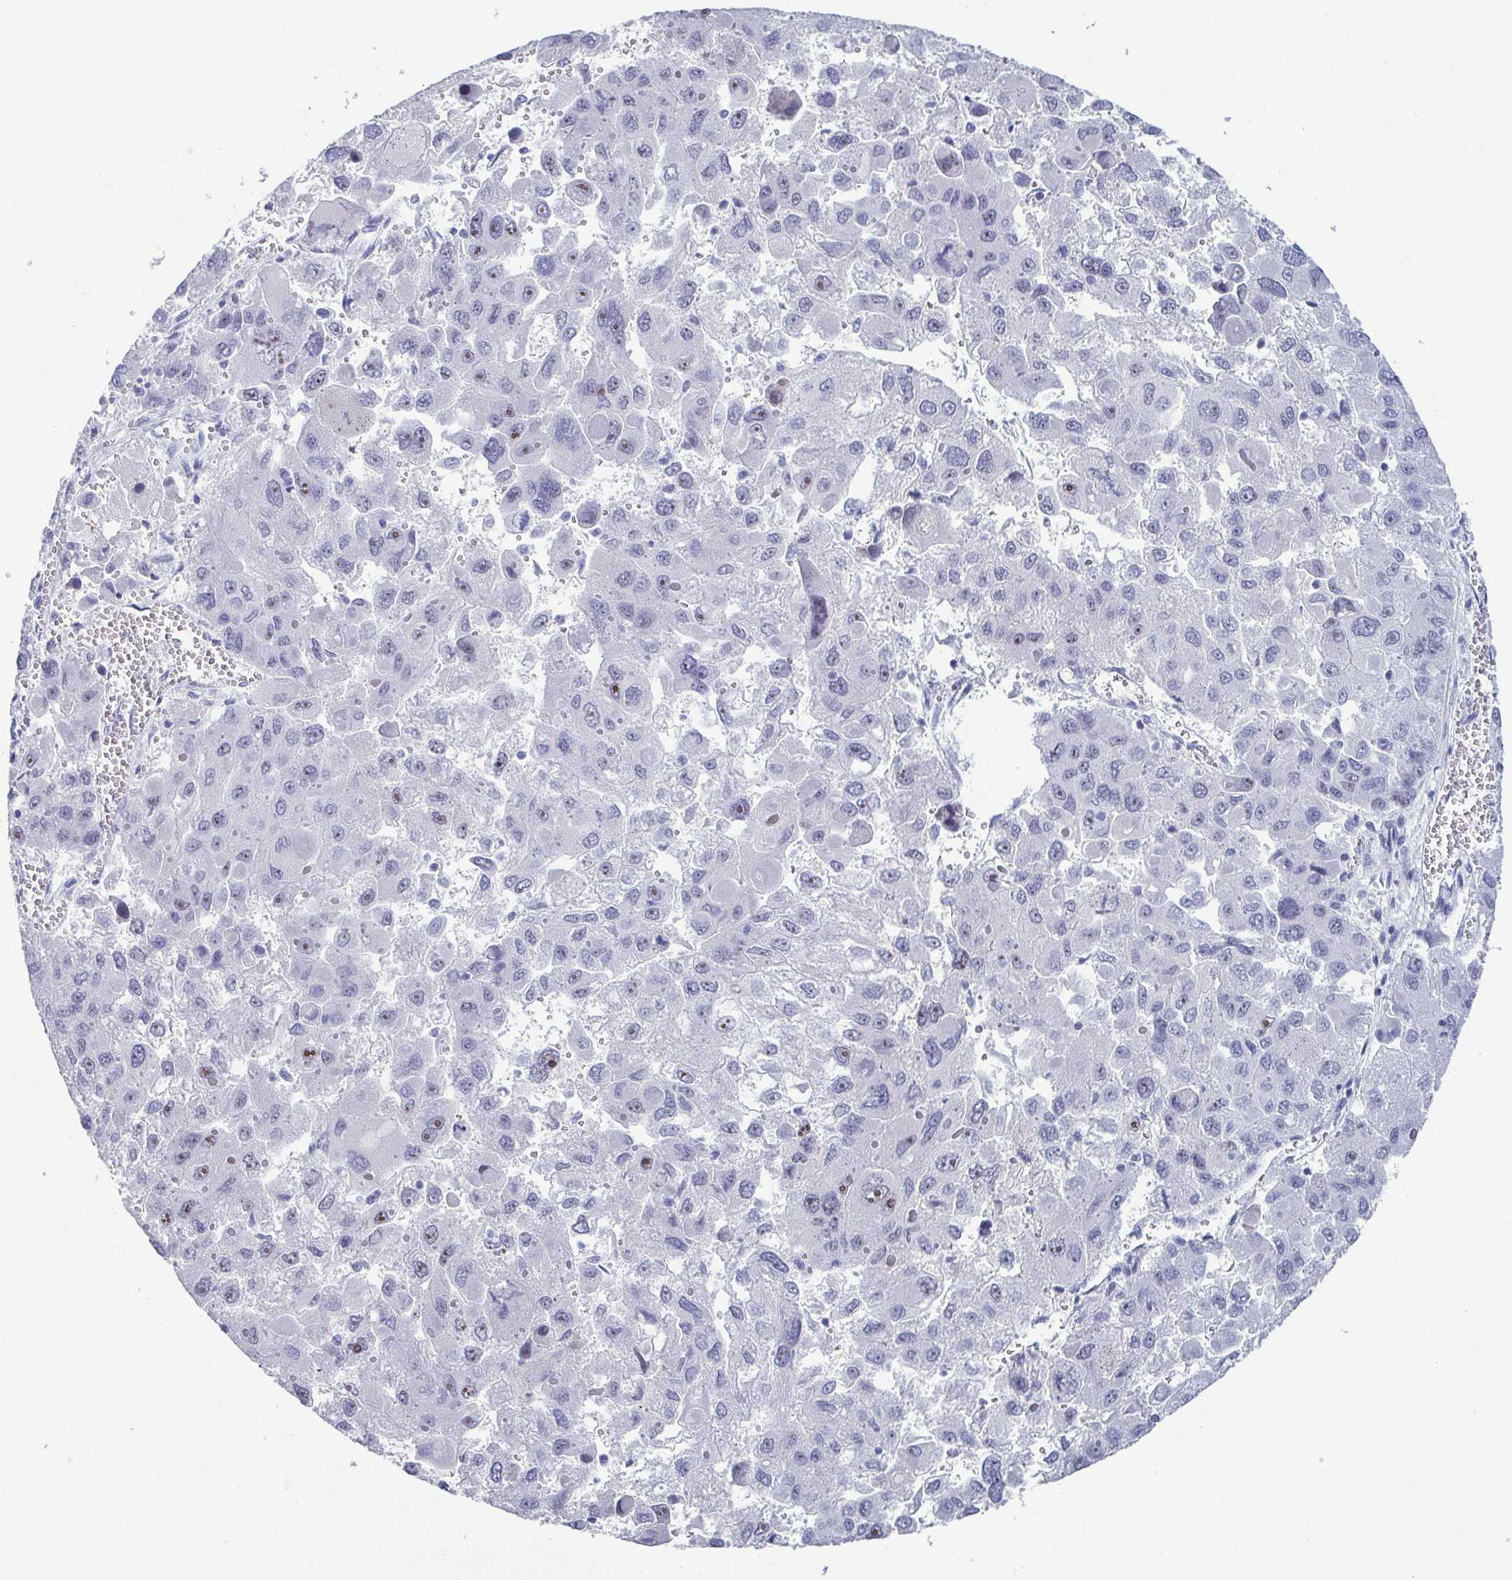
{"staining": {"intensity": "weak", "quantity": "<25%", "location": "nuclear"}, "tissue": "liver cancer", "cell_type": "Tumor cells", "image_type": "cancer", "snomed": [{"axis": "morphology", "description": "Carcinoma, Hepatocellular, NOS"}, {"axis": "topography", "description": "Liver"}], "caption": "DAB immunohistochemical staining of hepatocellular carcinoma (liver) shows no significant positivity in tumor cells.", "gene": "BZW1", "patient": {"sex": "female", "age": 41}}